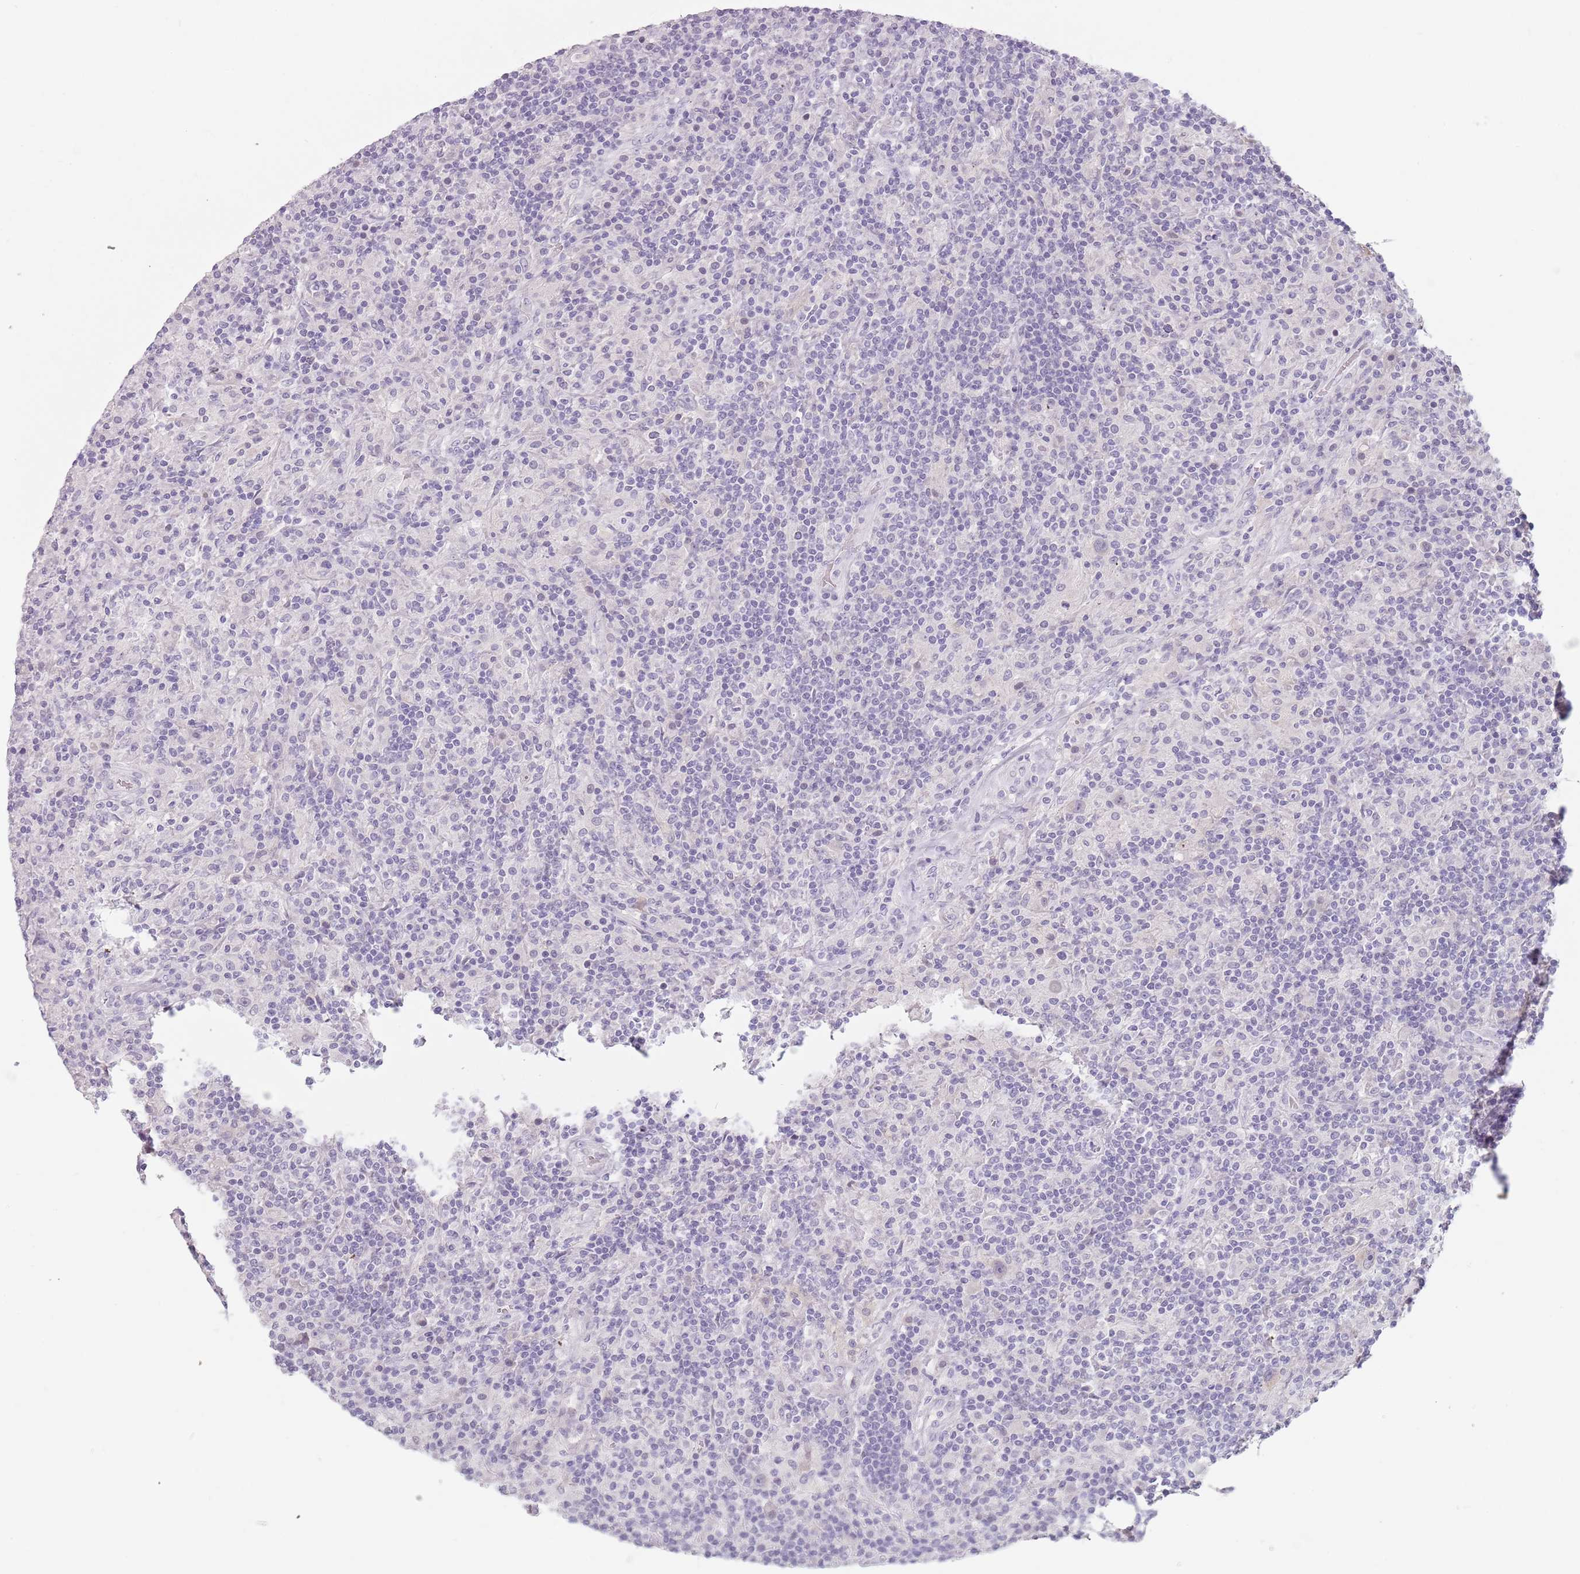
{"staining": {"intensity": "negative", "quantity": "none", "location": "none"}, "tissue": "lymphoma", "cell_type": "Tumor cells", "image_type": "cancer", "snomed": [{"axis": "morphology", "description": "Hodgkin's disease, NOS"}, {"axis": "topography", "description": "Lymph node"}], "caption": "IHC of Hodgkin's disease displays no staining in tumor cells. (DAB (3,3'-diaminobenzidine) immunohistochemistry (IHC), high magnification).", "gene": "CEP19", "patient": {"sex": "male", "age": 70}}